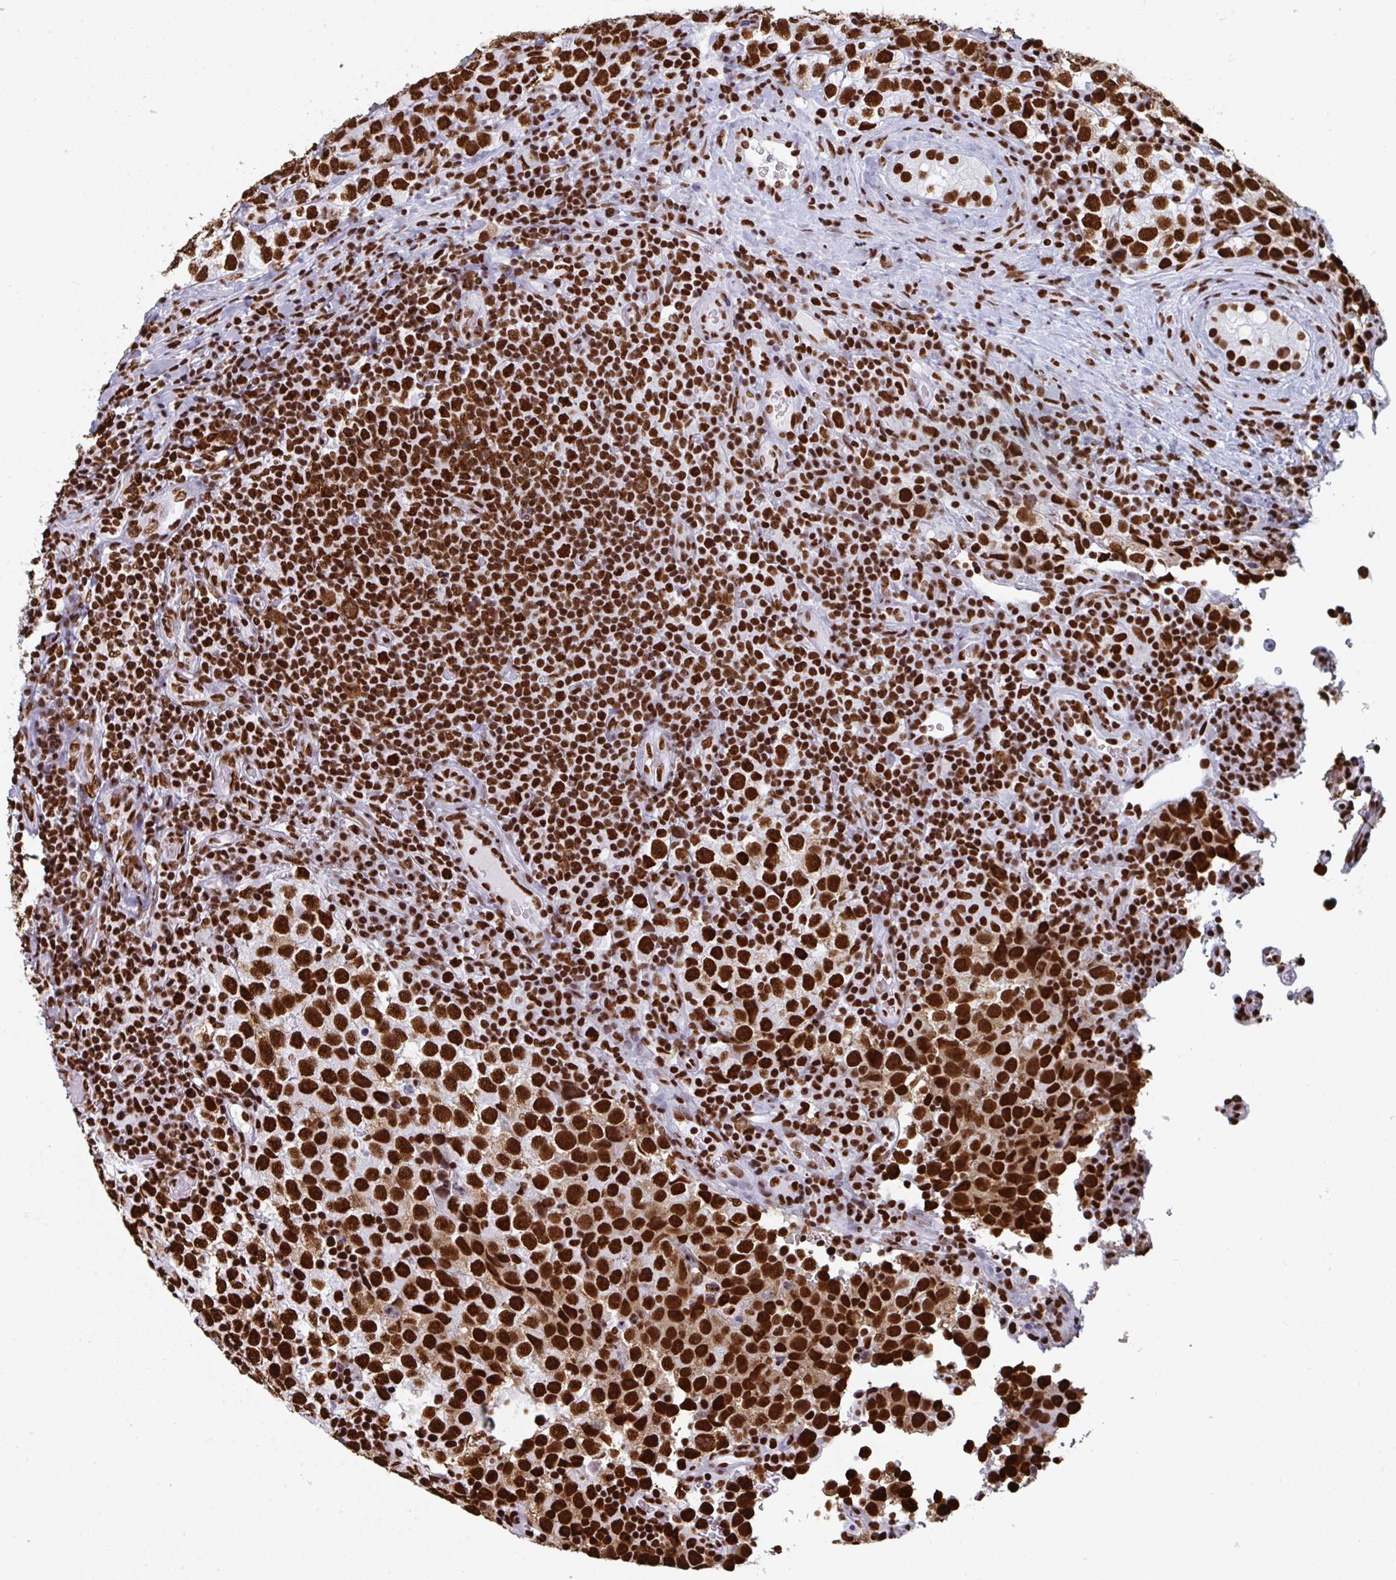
{"staining": {"intensity": "strong", "quantity": ">75%", "location": "nuclear"}, "tissue": "testis cancer", "cell_type": "Tumor cells", "image_type": "cancer", "snomed": [{"axis": "morphology", "description": "Seminoma, NOS"}, {"axis": "topography", "description": "Testis"}], "caption": "Testis seminoma stained with a protein marker reveals strong staining in tumor cells.", "gene": "GAR1", "patient": {"sex": "male", "age": 34}}